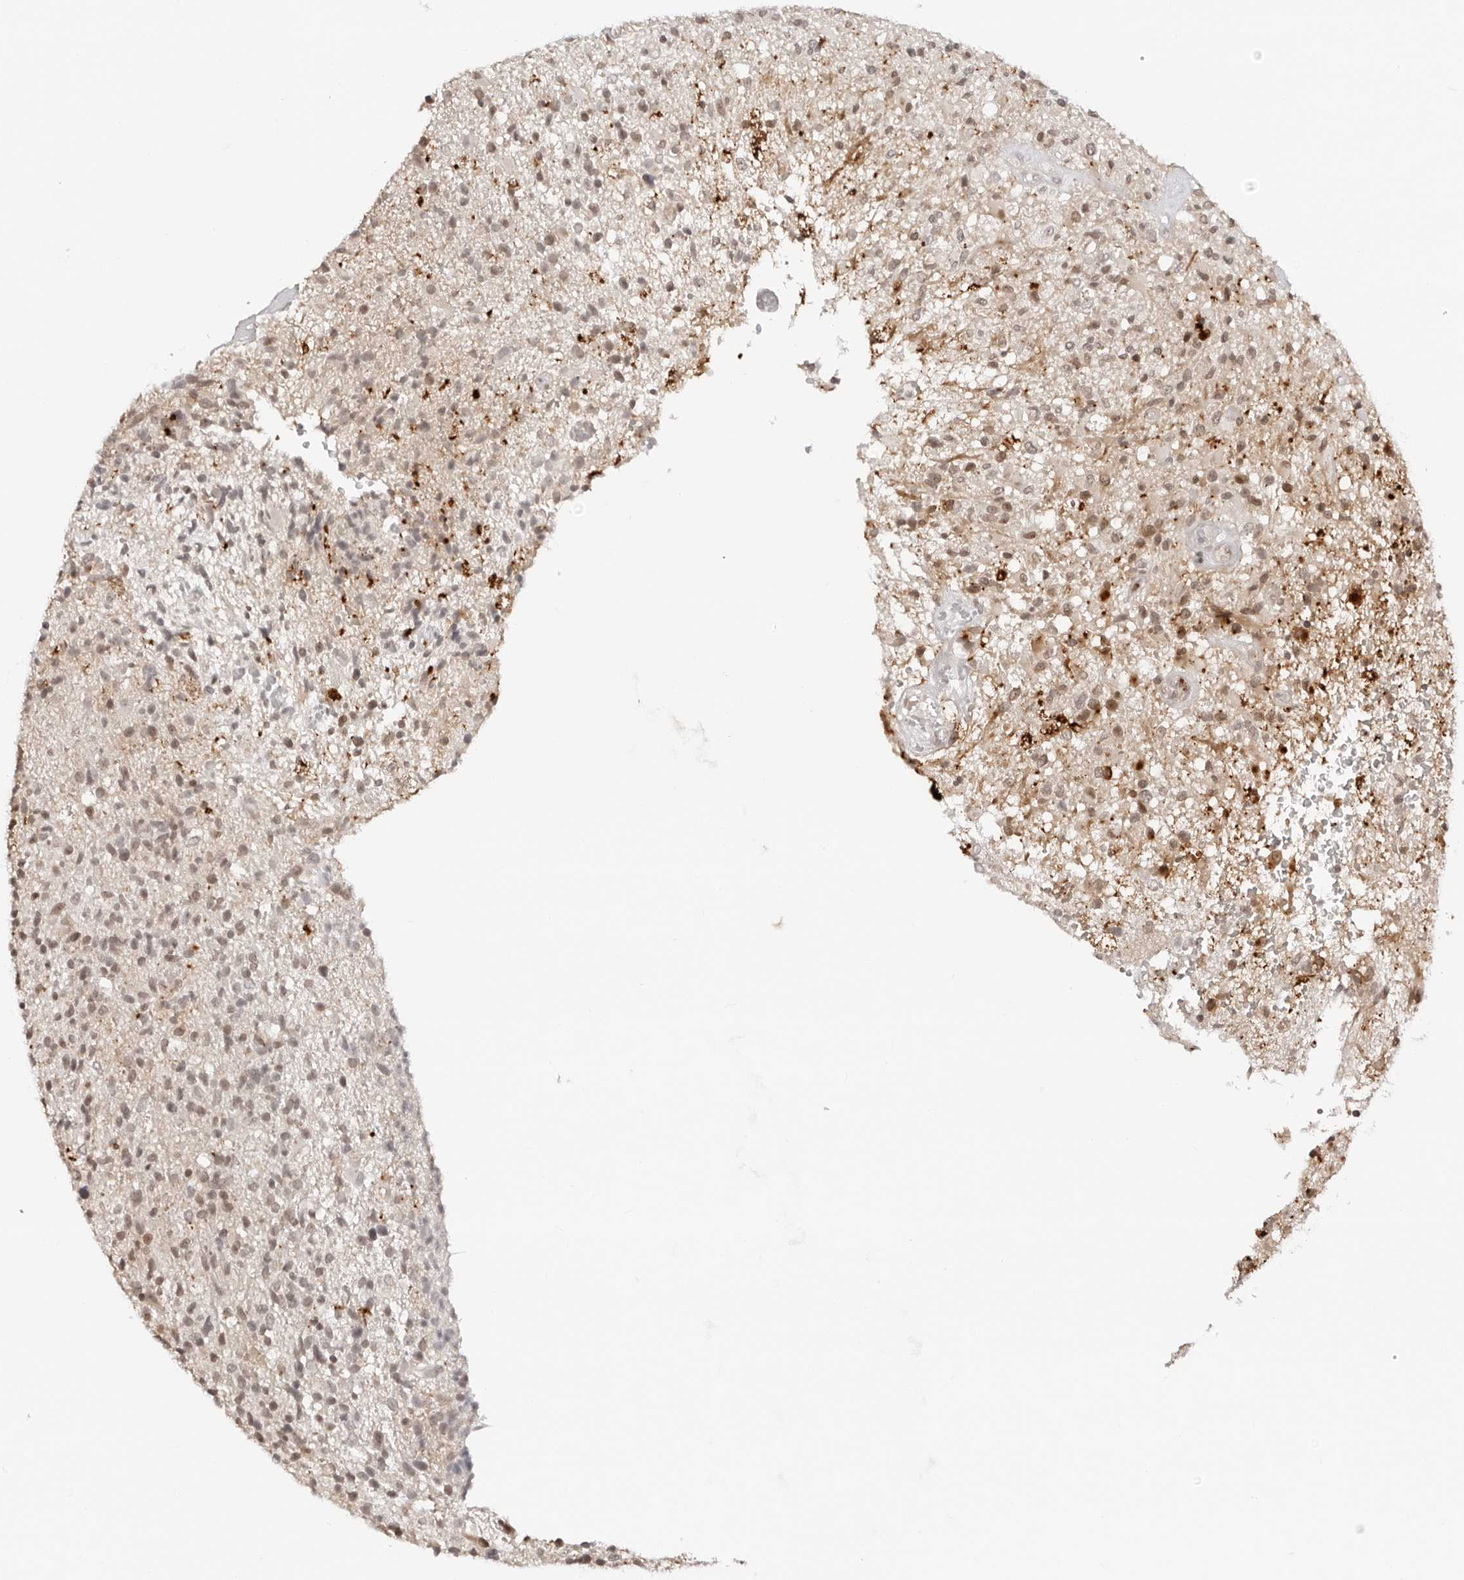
{"staining": {"intensity": "weak", "quantity": "25%-75%", "location": "nuclear"}, "tissue": "glioma", "cell_type": "Tumor cells", "image_type": "cancer", "snomed": [{"axis": "morphology", "description": "Glioma, malignant, High grade"}, {"axis": "topography", "description": "Brain"}], "caption": "Glioma stained with immunohistochemistry reveals weak nuclear staining in about 25%-75% of tumor cells.", "gene": "RNF146", "patient": {"sex": "male", "age": 72}}